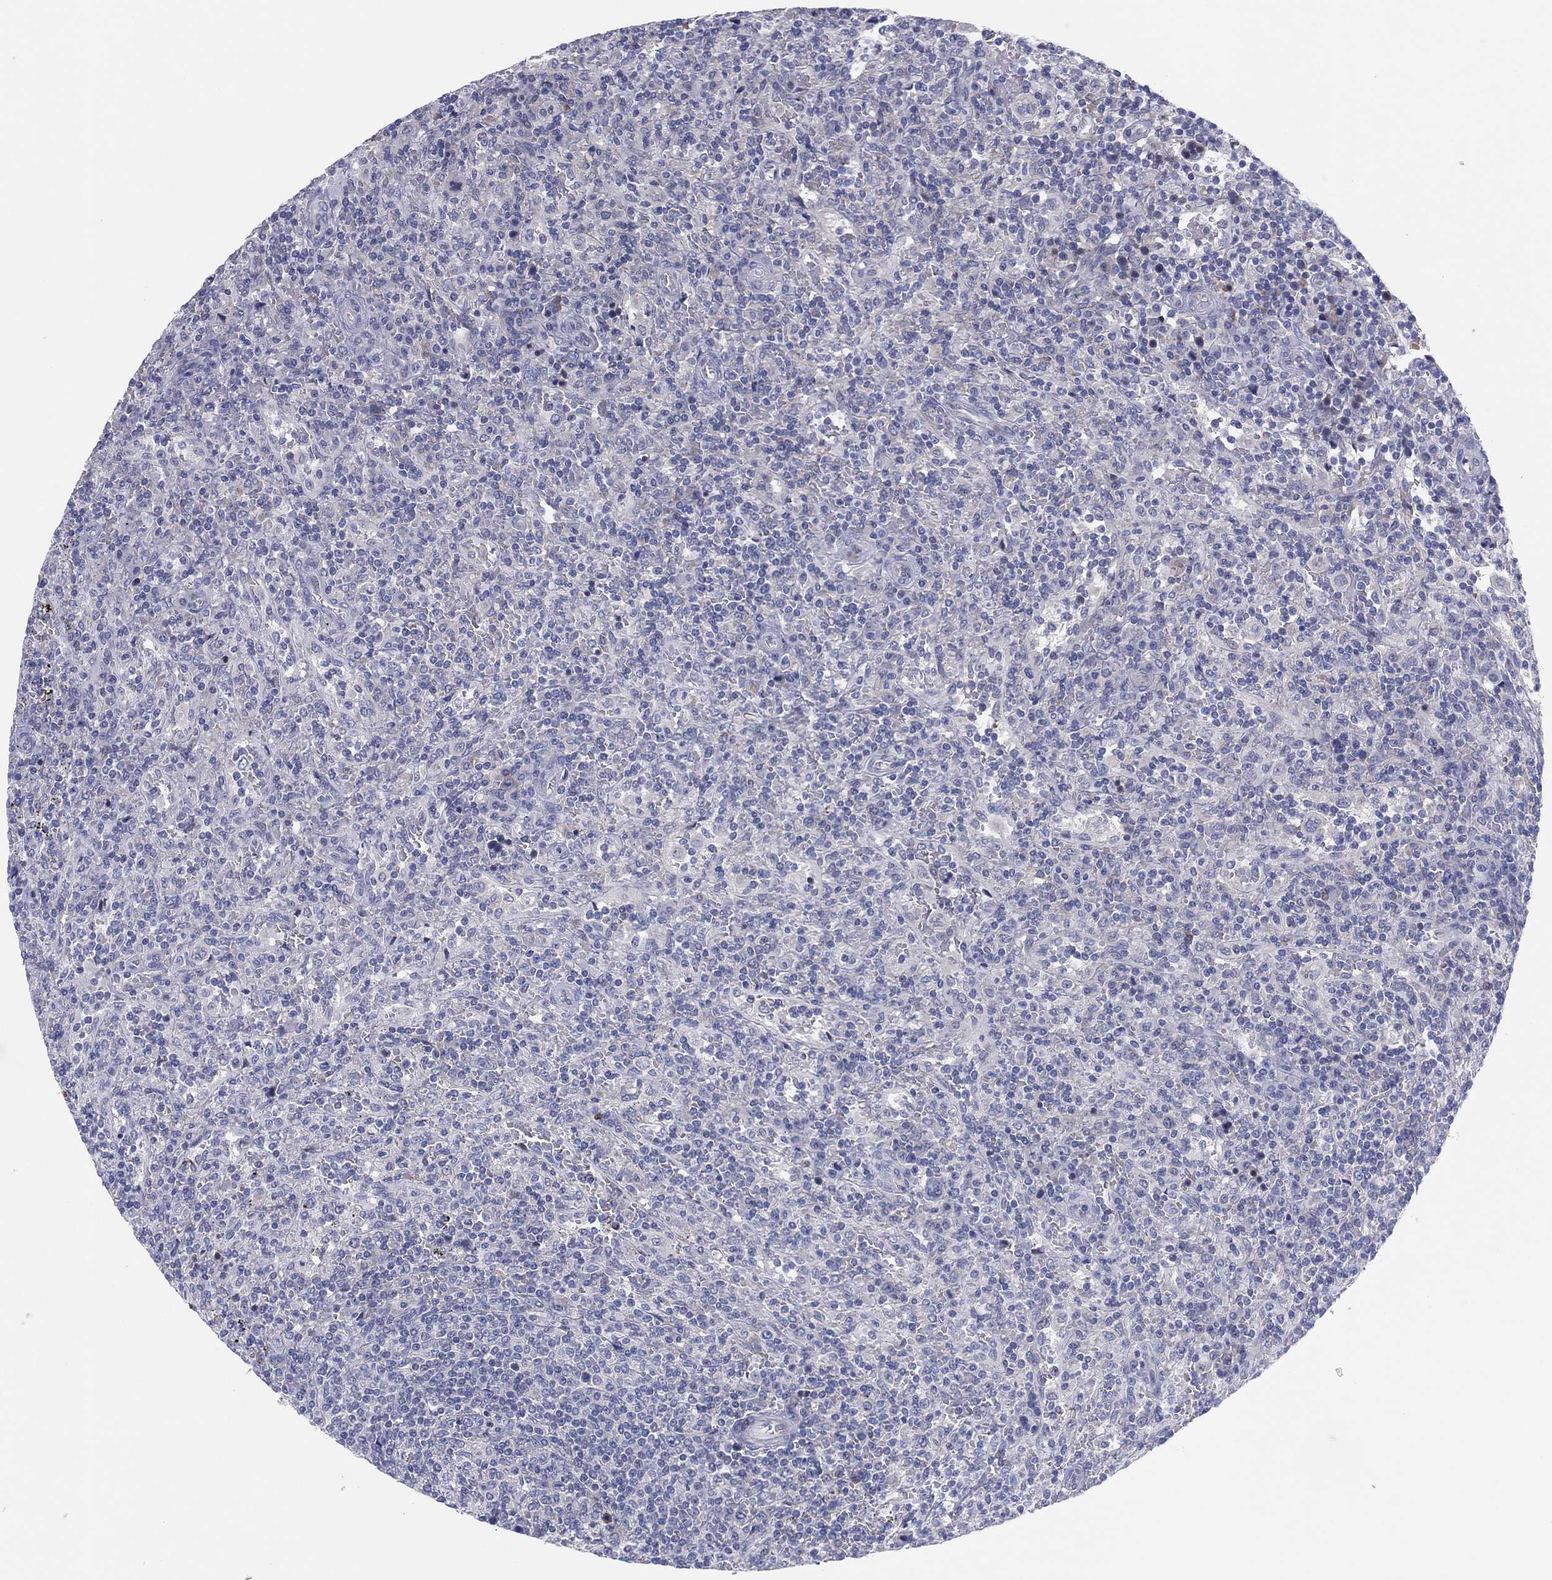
{"staining": {"intensity": "negative", "quantity": "none", "location": "none"}, "tissue": "lymphoma", "cell_type": "Tumor cells", "image_type": "cancer", "snomed": [{"axis": "morphology", "description": "Malignant lymphoma, non-Hodgkin's type, Low grade"}, {"axis": "topography", "description": "Spleen"}], "caption": "The IHC photomicrograph has no significant positivity in tumor cells of low-grade malignant lymphoma, non-Hodgkin's type tissue.", "gene": "HEATR4", "patient": {"sex": "male", "age": 62}}